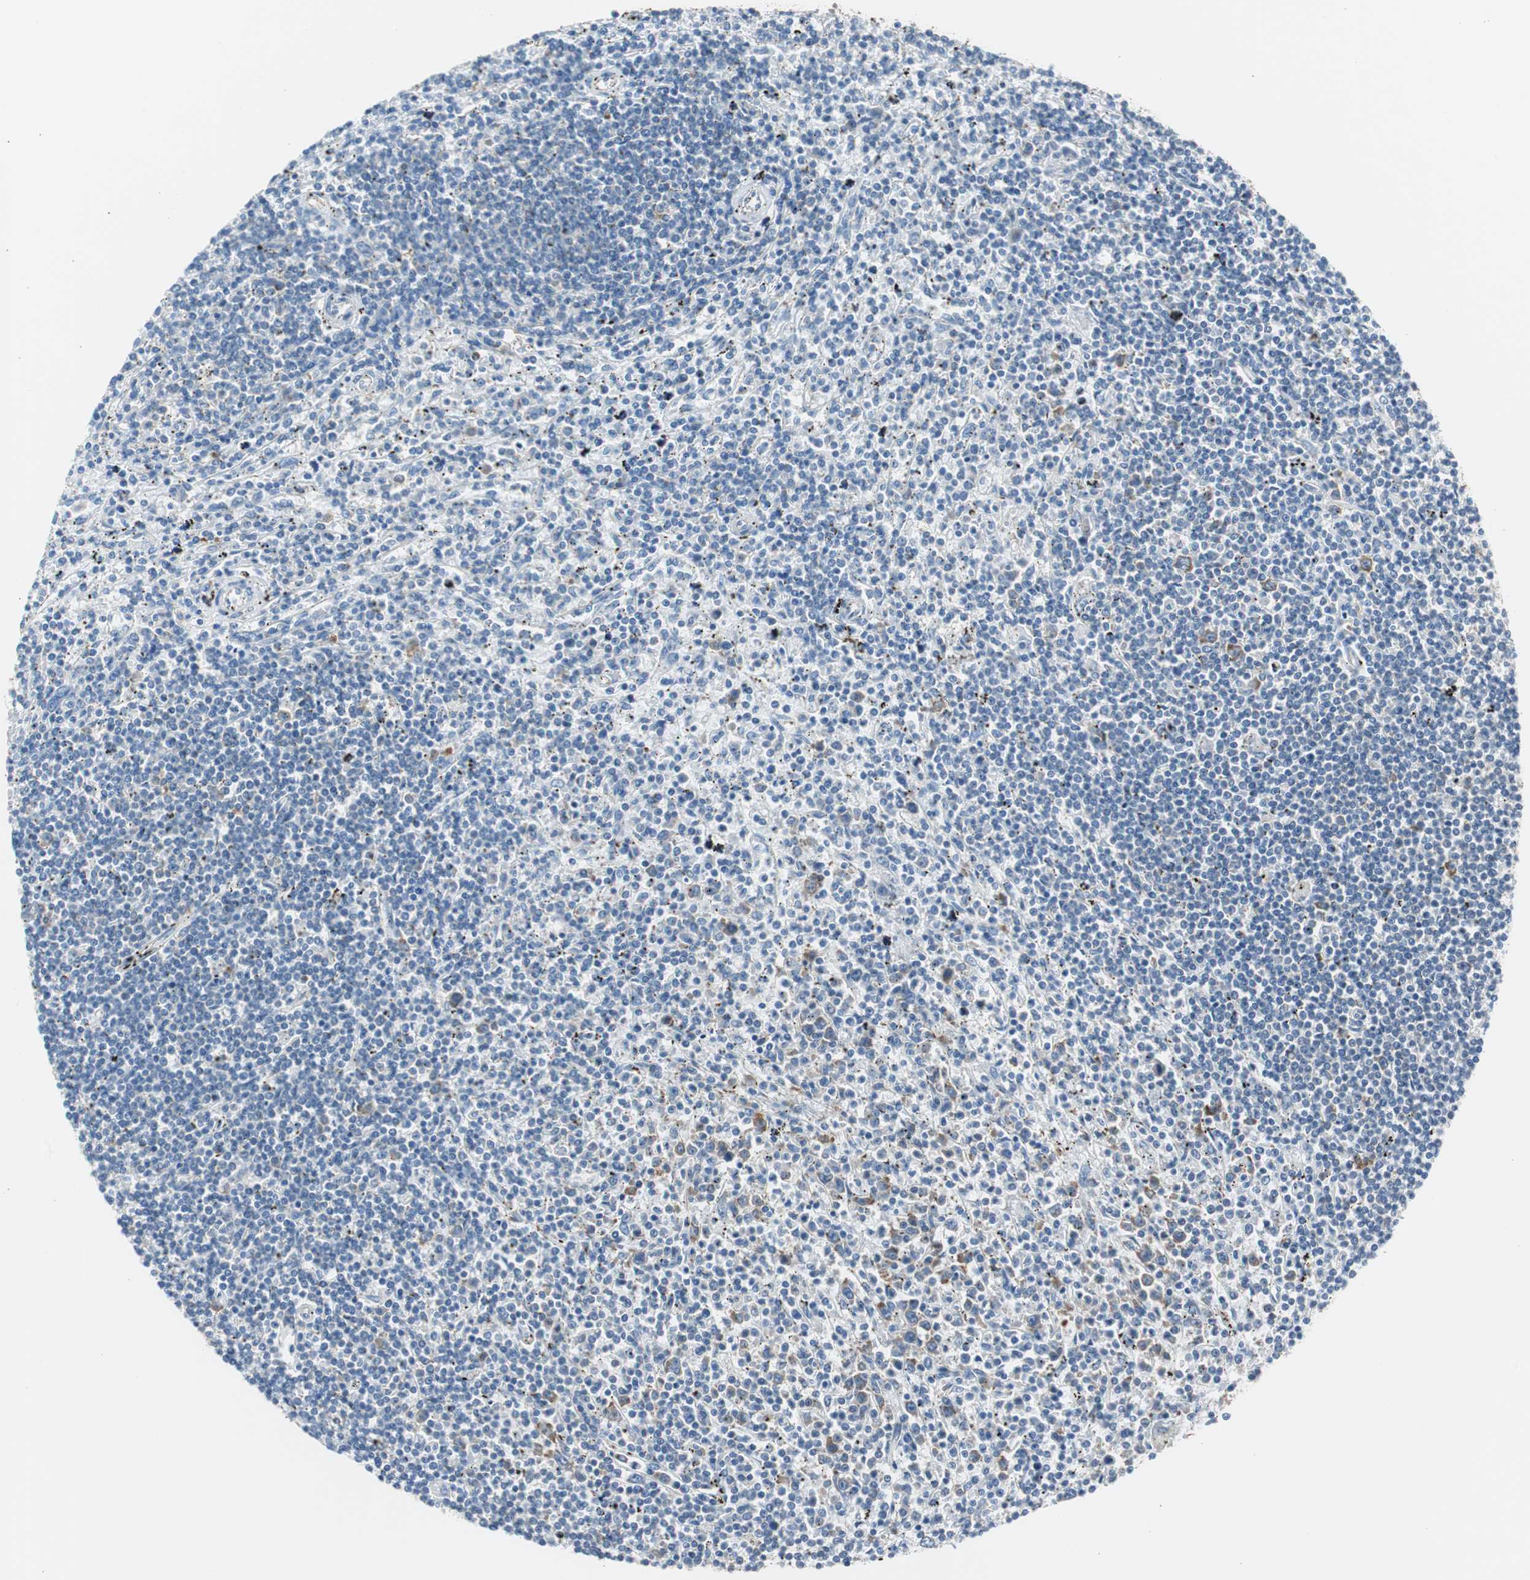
{"staining": {"intensity": "negative", "quantity": "none", "location": "none"}, "tissue": "lymphoma", "cell_type": "Tumor cells", "image_type": "cancer", "snomed": [{"axis": "morphology", "description": "Malignant lymphoma, non-Hodgkin's type, Low grade"}, {"axis": "topography", "description": "Spleen"}], "caption": "This is an IHC photomicrograph of human lymphoma. There is no positivity in tumor cells.", "gene": "RPS12", "patient": {"sex": "male", "age": 76}}